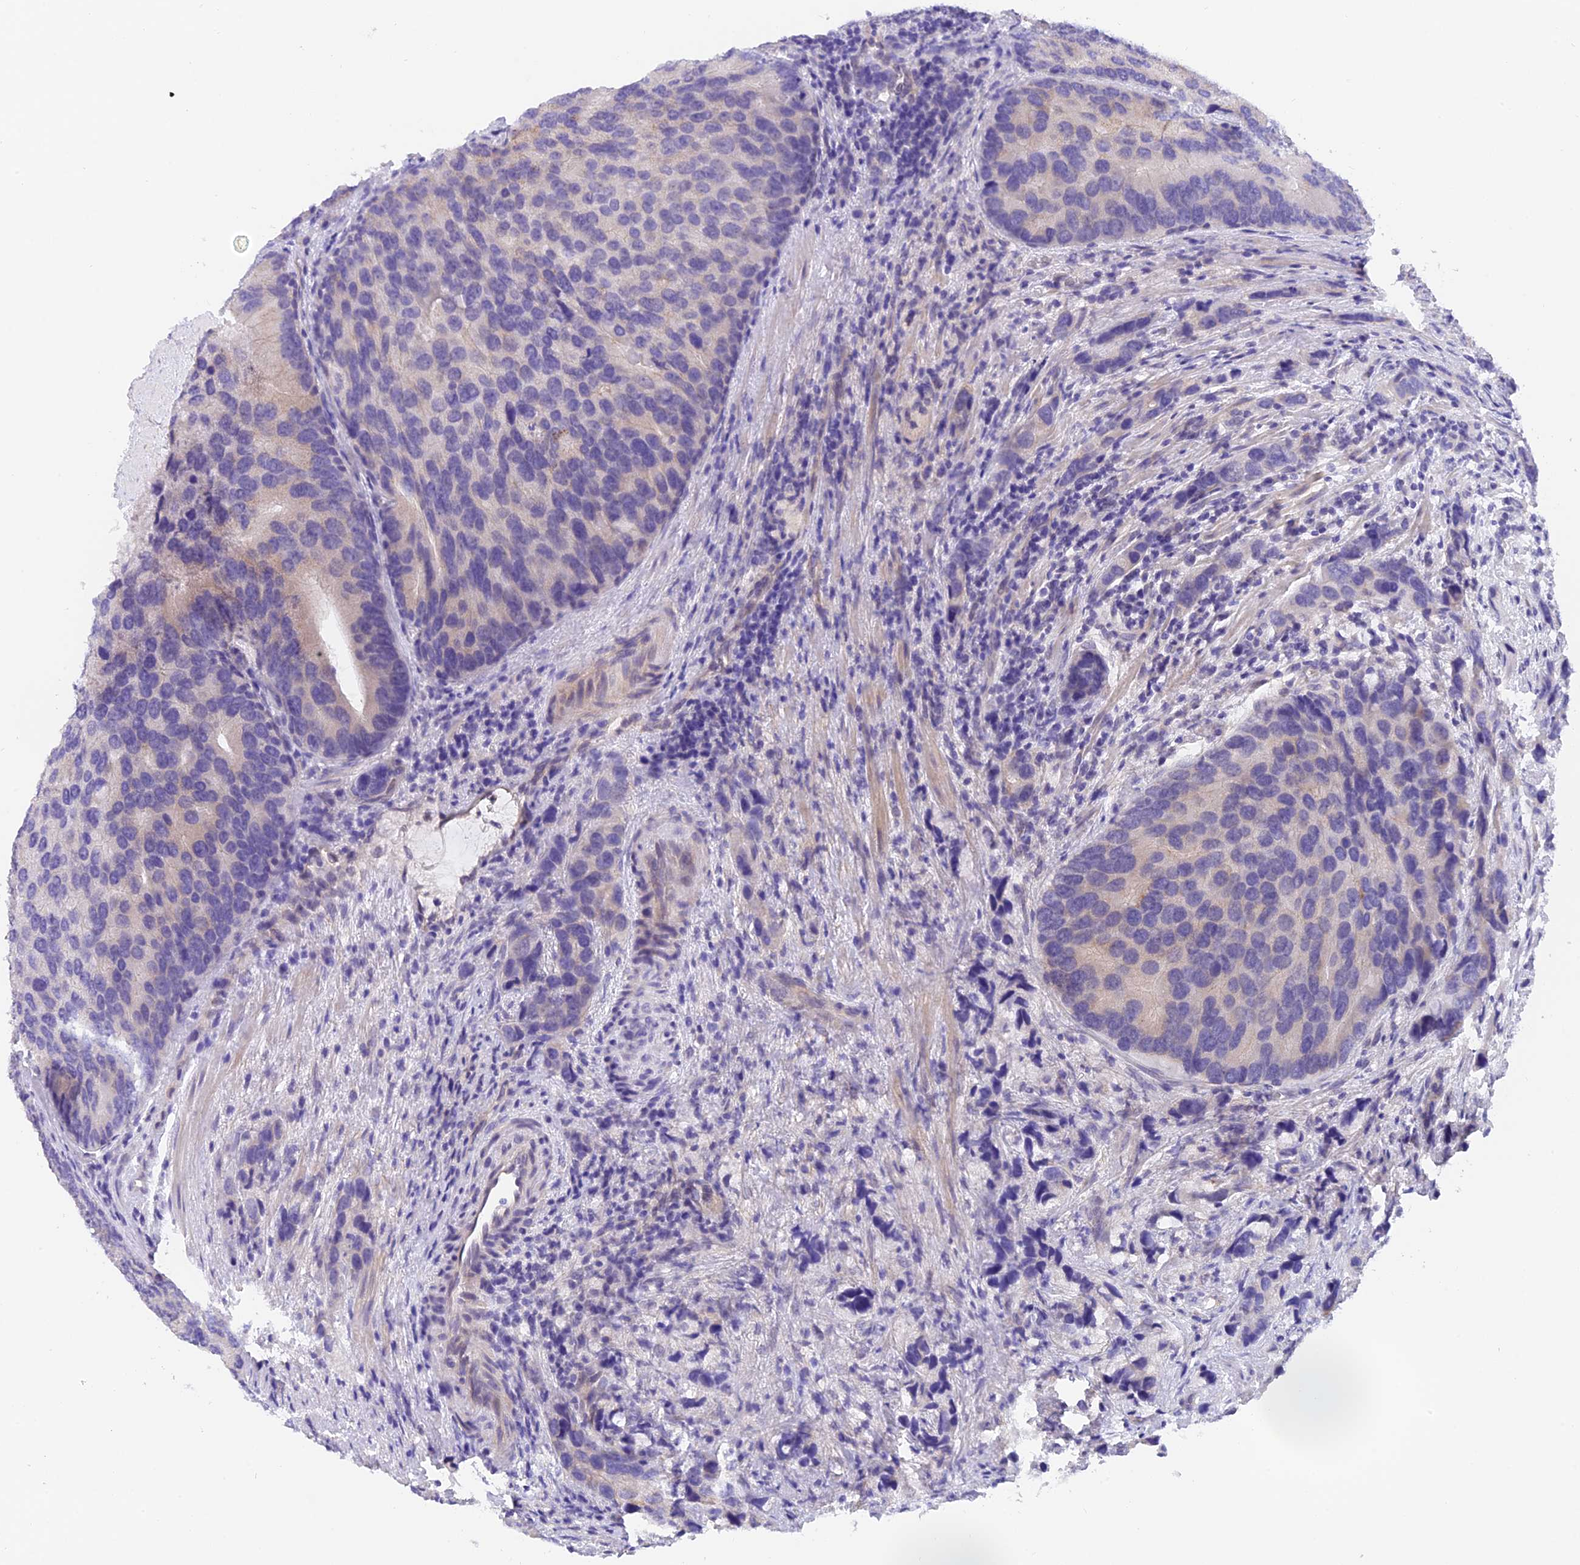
{"staining": {"intensity": "negative", "quantity": "none", "location": "none"}, "tissue": "prostate cancer", "cell_type": "Tumor cells", "image_type": "cancer", "snomed": [{"axis": "morphology", "description": "Adenocarcinoma, High grade"}, {"axis": "topography", "description": "Prostate"}], "caption": "Immunohistochemistry photomicrograph of human prostate cancer (adenocarcinoma (high-grade)) stained for a protein (brown), which reveals no expression in tumor cells.", "gene": "C17orf67", "patient": {"sex": "male", "age": 62}}